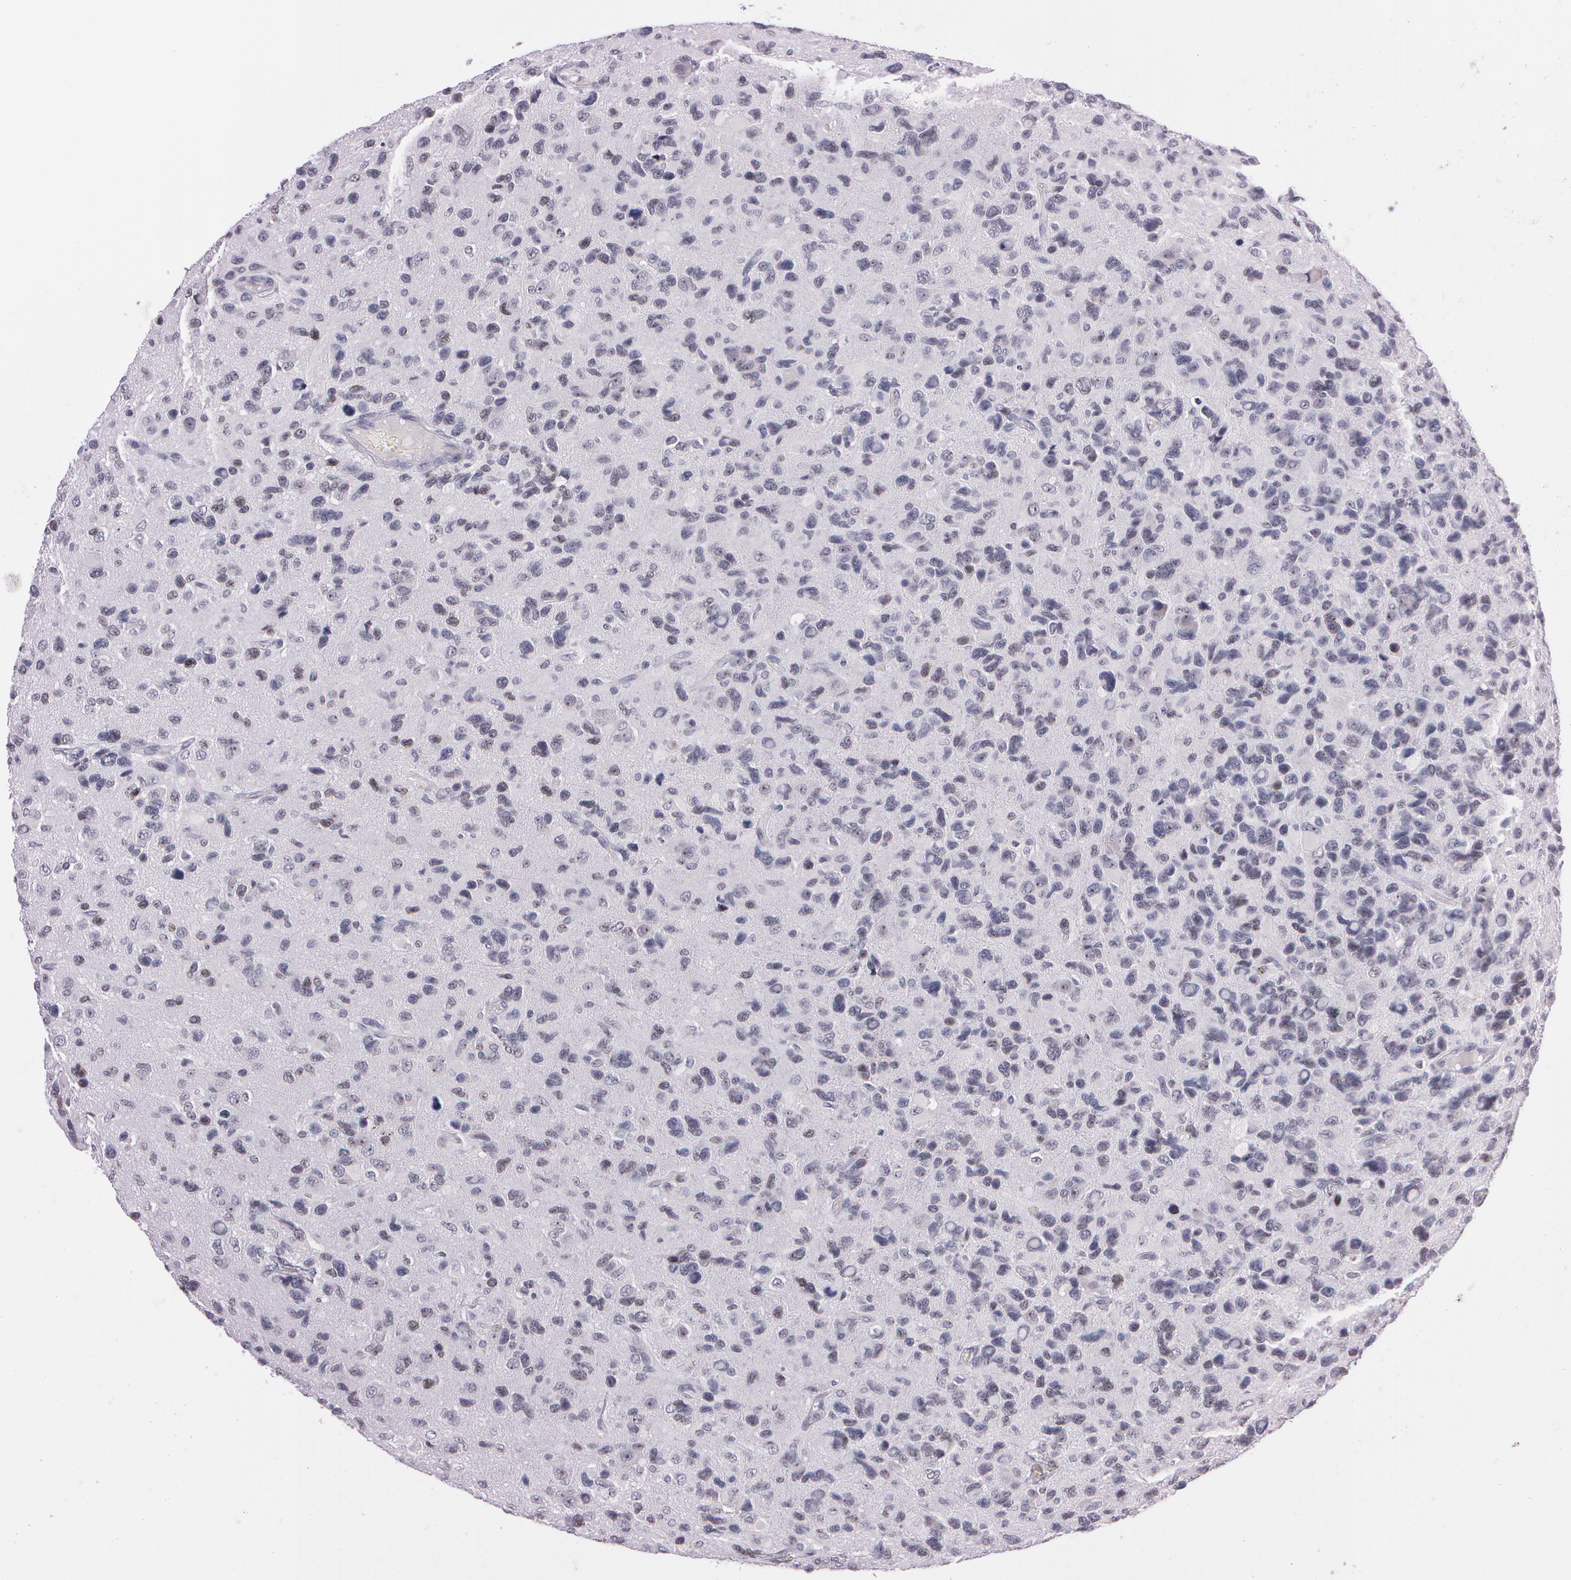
{"staining": {"intensity": "negative", "quantity": "none", "location": "none"}, "tissue": "glioma", "cell_type": "Tumor cells", "image_type": "cancer", "snomed": [{"axis": "morphology", "description": "Glioma, malignant, High grade"}, {"axis": "topography", "description": "Brain"}], "caption": "A high-resolution image shows immunohistochemistry (IHC) staining of glioma, which demonstrates no significant expression in tumor cells. (Immunohistochemistry, brightfield microscopy, high magnification).", "gene": "FBL", "patient": {"sex": "male", "age": 77}}